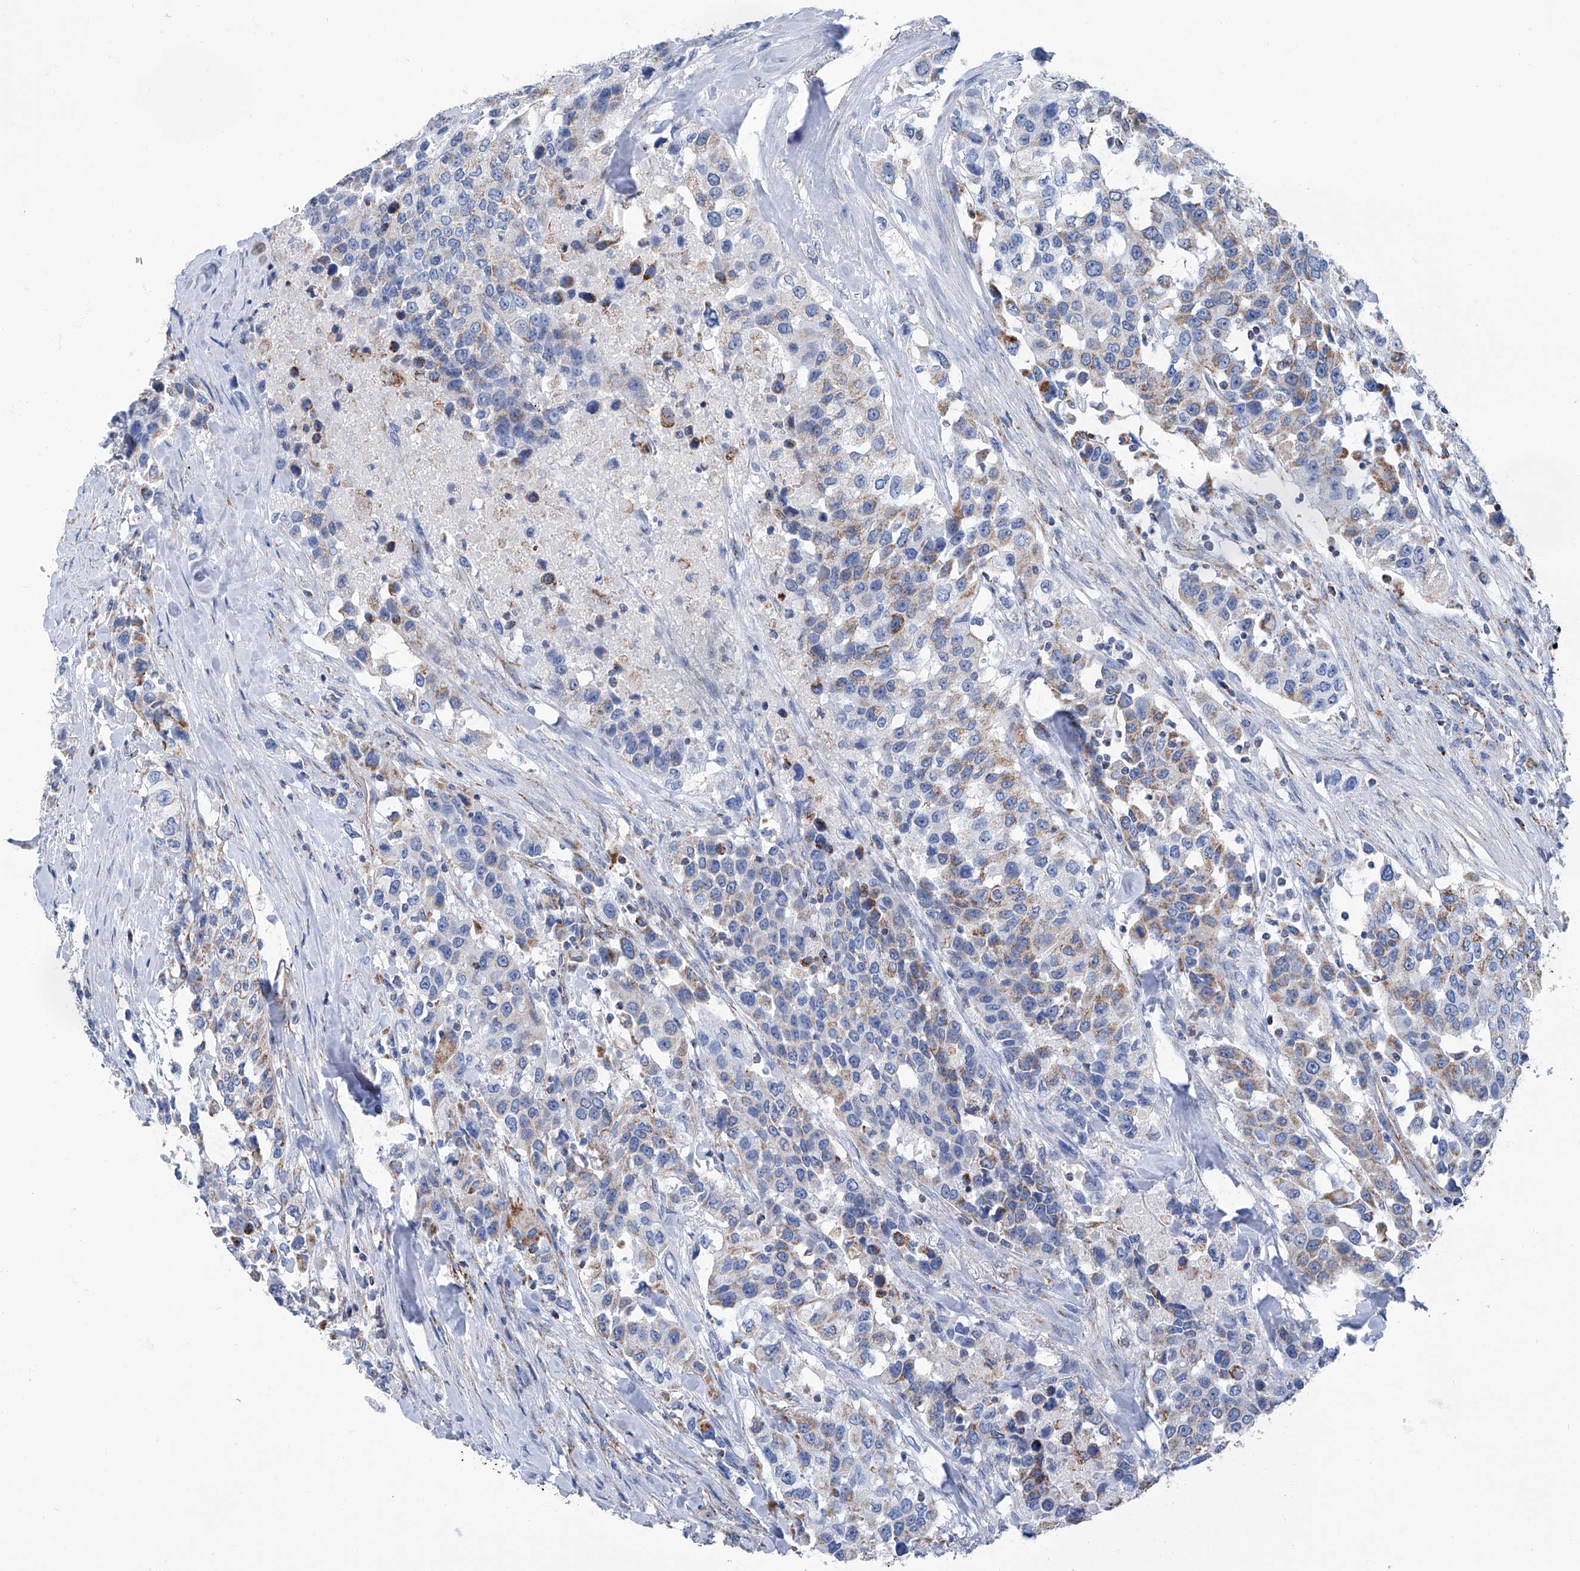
{"staining": {"intensity": "weak", "quantity": "25%-75%", "location": "cytoplasmic/membranous"}, "tissue": "urothelial cancer", "cell_type": "Tumor cells", "image_type": "cancer", "snomed": [{"axis": "morphology", "description": "Urothelial carcinoma, High grade"}, {"axis": "topography", "description": "Urinary bladder"}], "caption": "Brown immunohistochemical staining in human urothelial cancer demonstrates weak cytoplasmic/membranous expression in about 25%-75% of tumor cells.", "gene": "MT-ND1", "patient": {"sex": "female", "age": 80}}